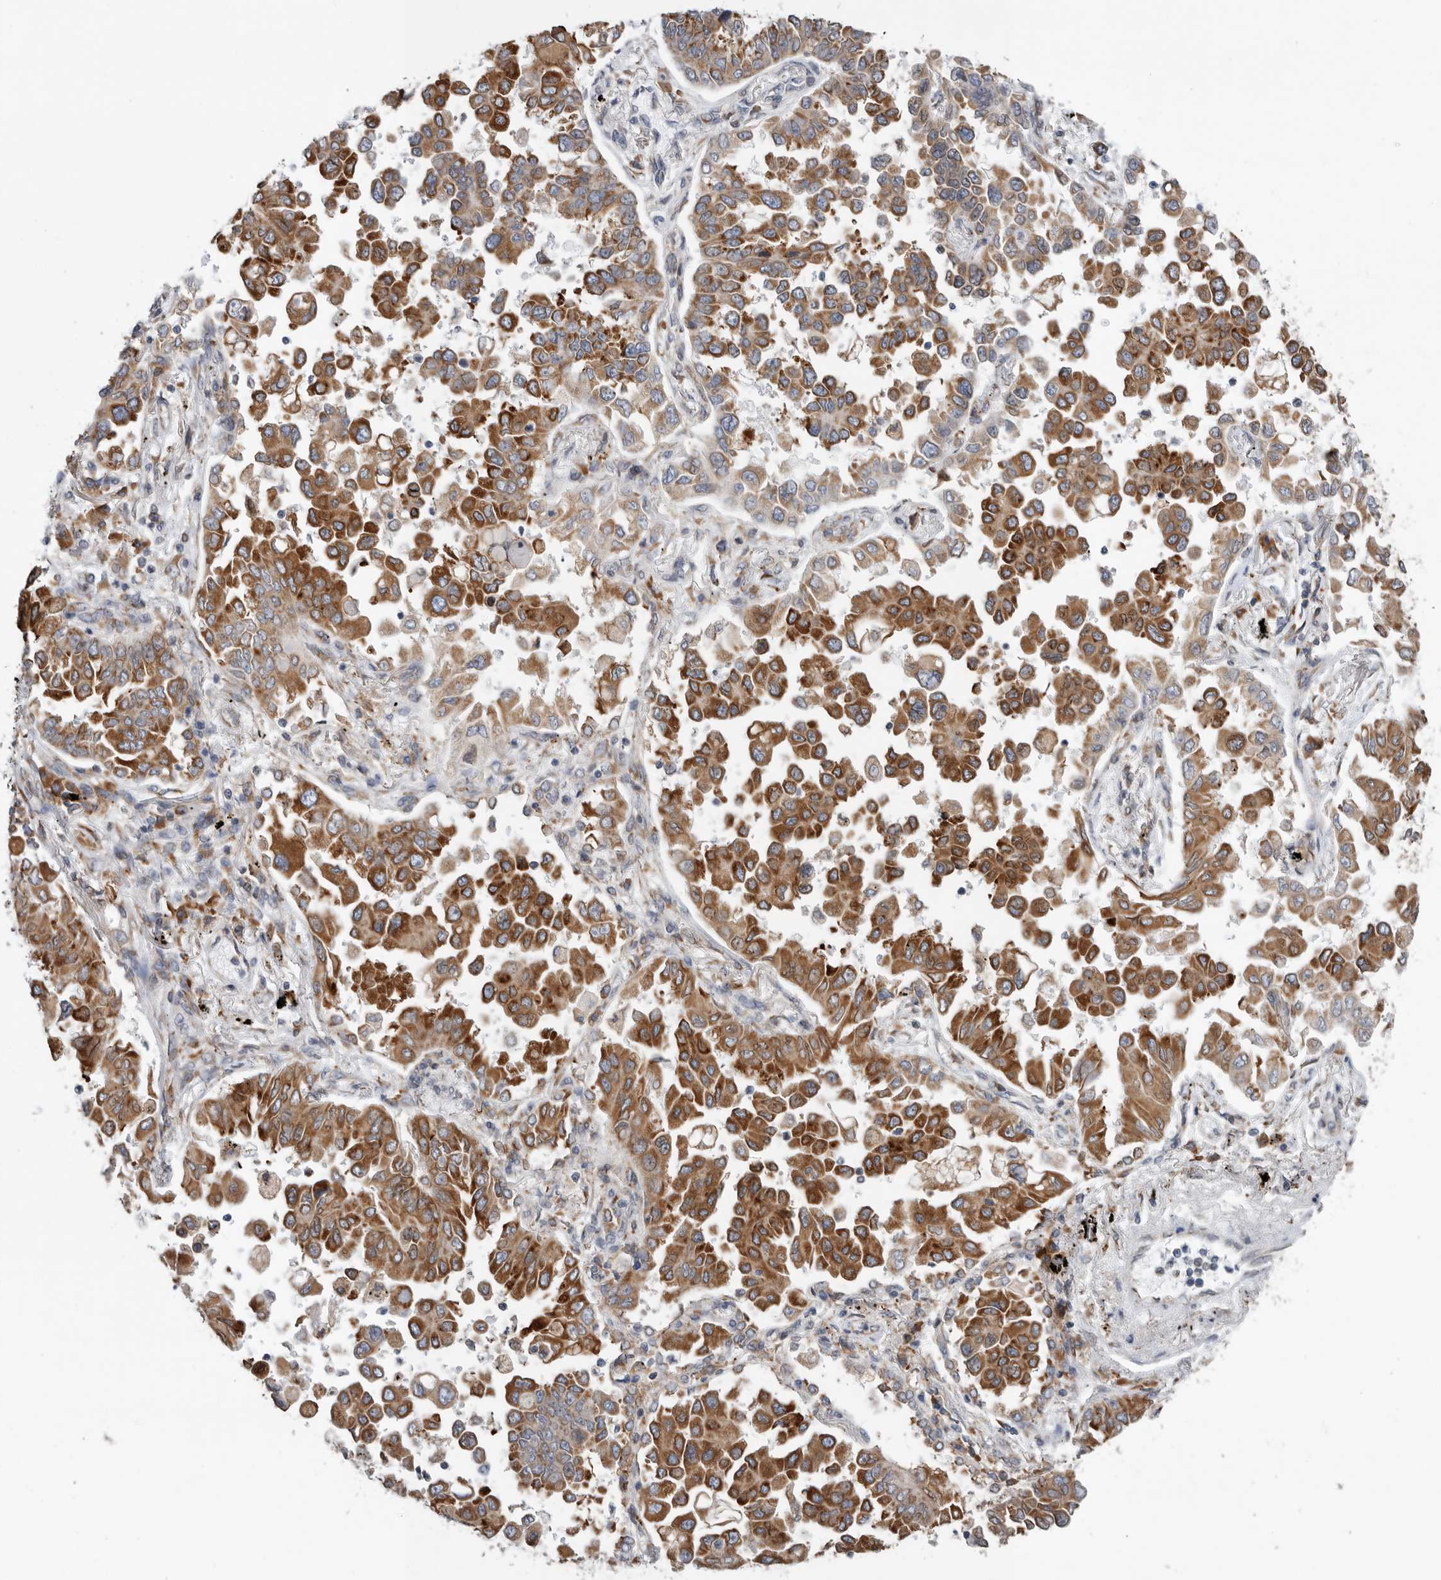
{"staining": {"intensity": "strong", "quantity": ">75%", "location": "cytoplasmic/membranous"}, "tissue": "lung cancer", "cell_type": "Tumor cells", "image_type": "cancer", "snomed": [{"axis": "morphology", "description": "Adenocarcinoma, NOS"}, {"axis": "topography", "description": "Lung"}], "caption": "This is a histology image of immunohistochemistry staining of lung cancer, which shows strong staining in the cytoplasmic/membranous of tumor cells.", "gene": "GANAB", "patient": {"sex": "female", "age": 67}}